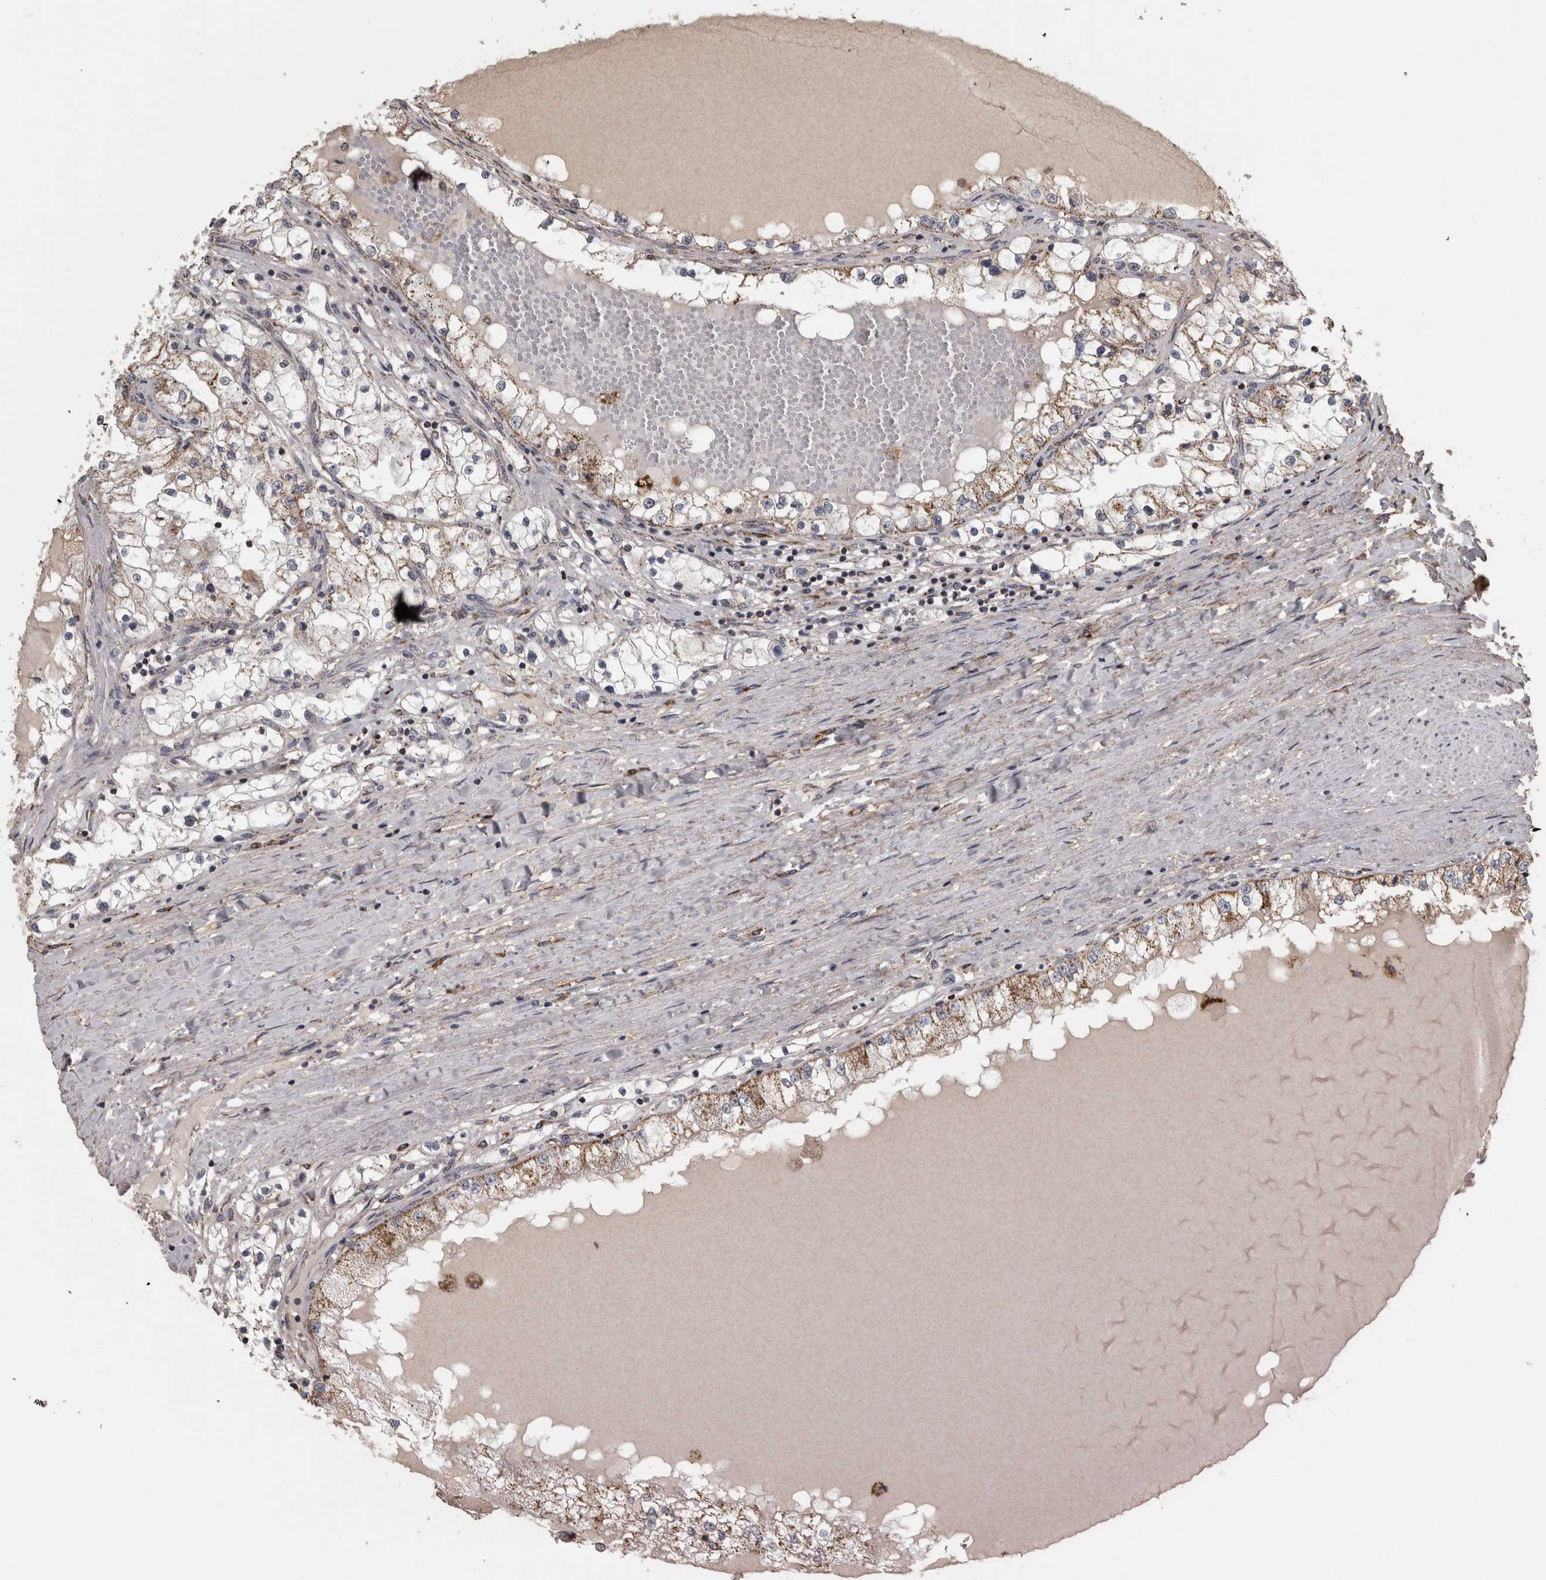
{"staining": {"intensity": "moderate", "quantity": "25%-75%", "location": "cytoplasmic/membranous"}, "tissue": "renal cancer", "cell_type": "Tumor cells", "image_type": "cancer", "snomed": [{"axis": "morphology", "description": "Adenocarcinoma, NOS"}, {"axis": "topography", "description": "Kidney"}], "caption": "Protein staining of renal cancer tissue exhibits moderate cytoplasmic/membranous positivity in about 25%-75% of tumor cells.", "gene": "FRK", "patient": {"sex": "male", "age": 68}}